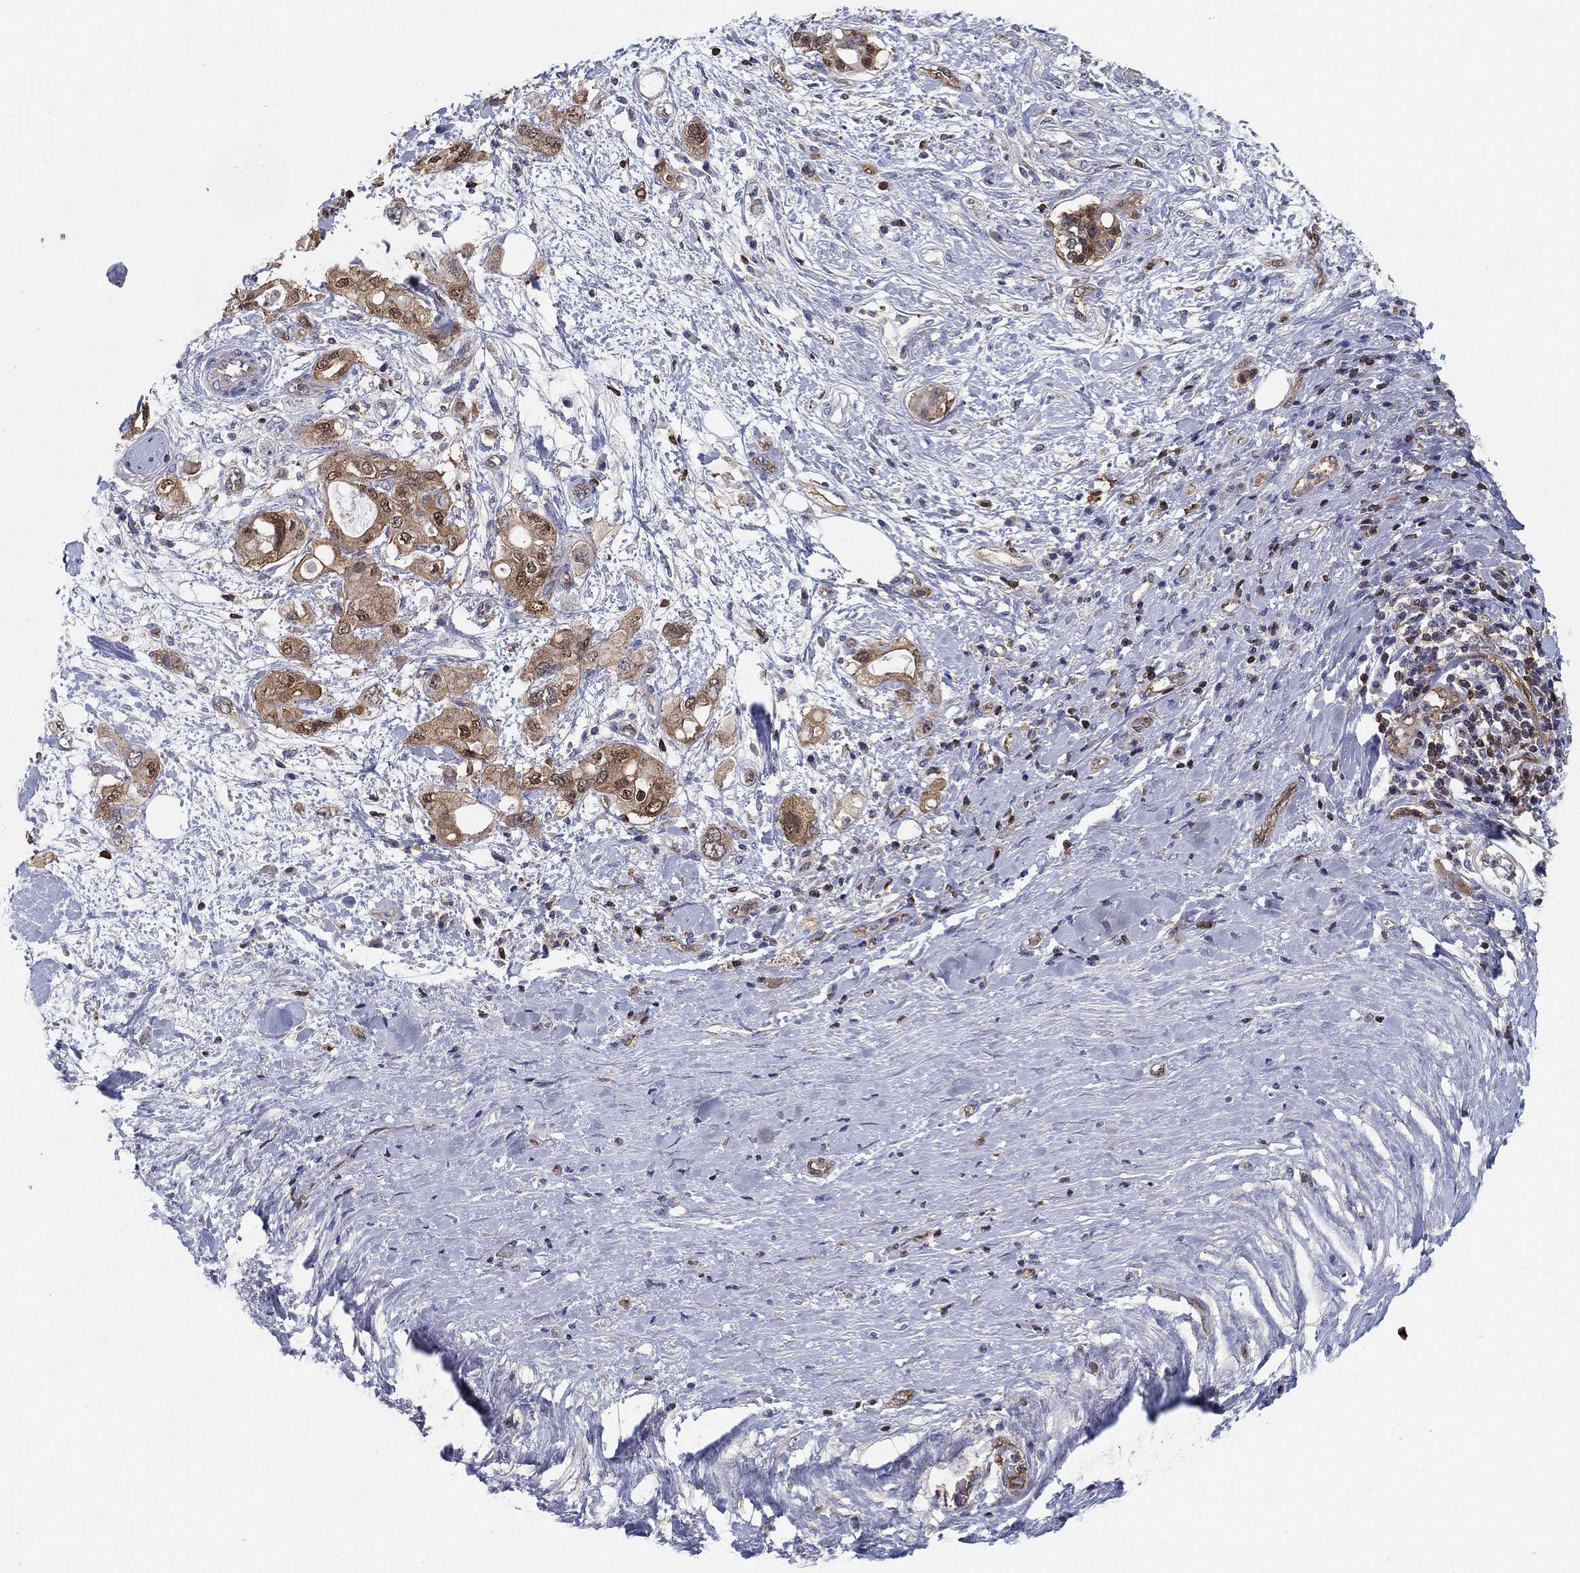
{"staining": {"intensity": "moderate", "quantity": "25%-75%", "location": "cytoplasmic/membranous,nuclear"}, "tissue": "pancreatic cancer", "cell_type": "Tumor cells", "image_type": "cancer", "snomed": [{"axis": "morphology", "description": "Adenocarcinoma, NOS"}, {"axis": "topography", "description": "Pancreas"}], "caption": "Immunohistochemical staining of pancreatic cancer (adenocarcinoma) demonstrates medium levels of moderate cytoplasmic/membranous and nuclear protein staining in approximately 25%-75% of tumor cells.", "gene": "AGFG2", "patient": {"sex": "female", "age": 56}}